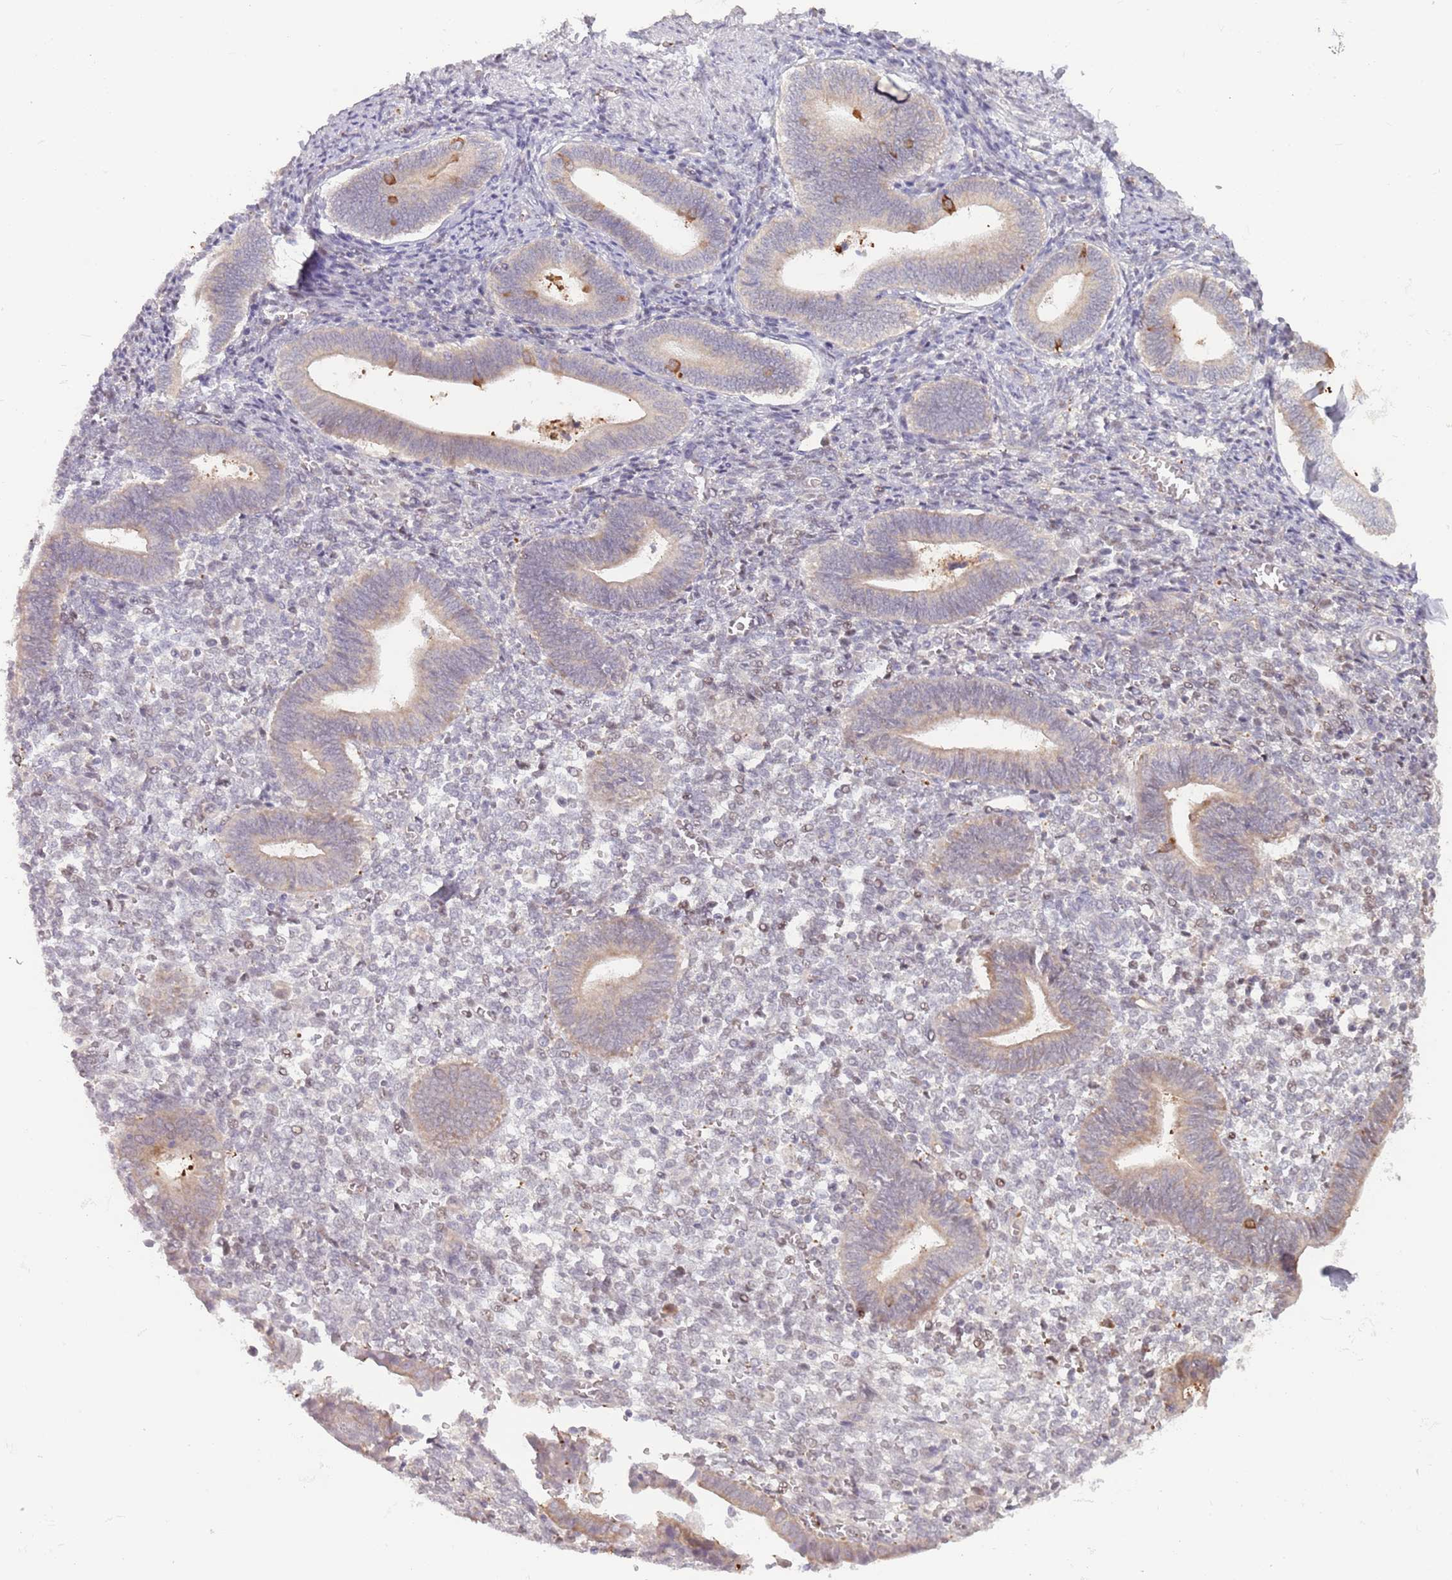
{"staining": {"intensity": "negative", "quantity": "none", "location": "none"}, "tissue": "endometrium", "cell_type": "Cells in endometrial stroma", "image_type": "normal", "snomed": [{"axis": "morphology", "description": "Normal tissue, NOS"}, {"axis": "topography", "description": "Other"}, {"axis": "topography", "description": "Endometrium"}], "caption": "Immunohistochemistry (IHC) of unremarkable human endometrium demonstrates no staining in cells in endometrial stroma.", "gene": "LDHD", "patient": {"sex": "female", "age": 44}}